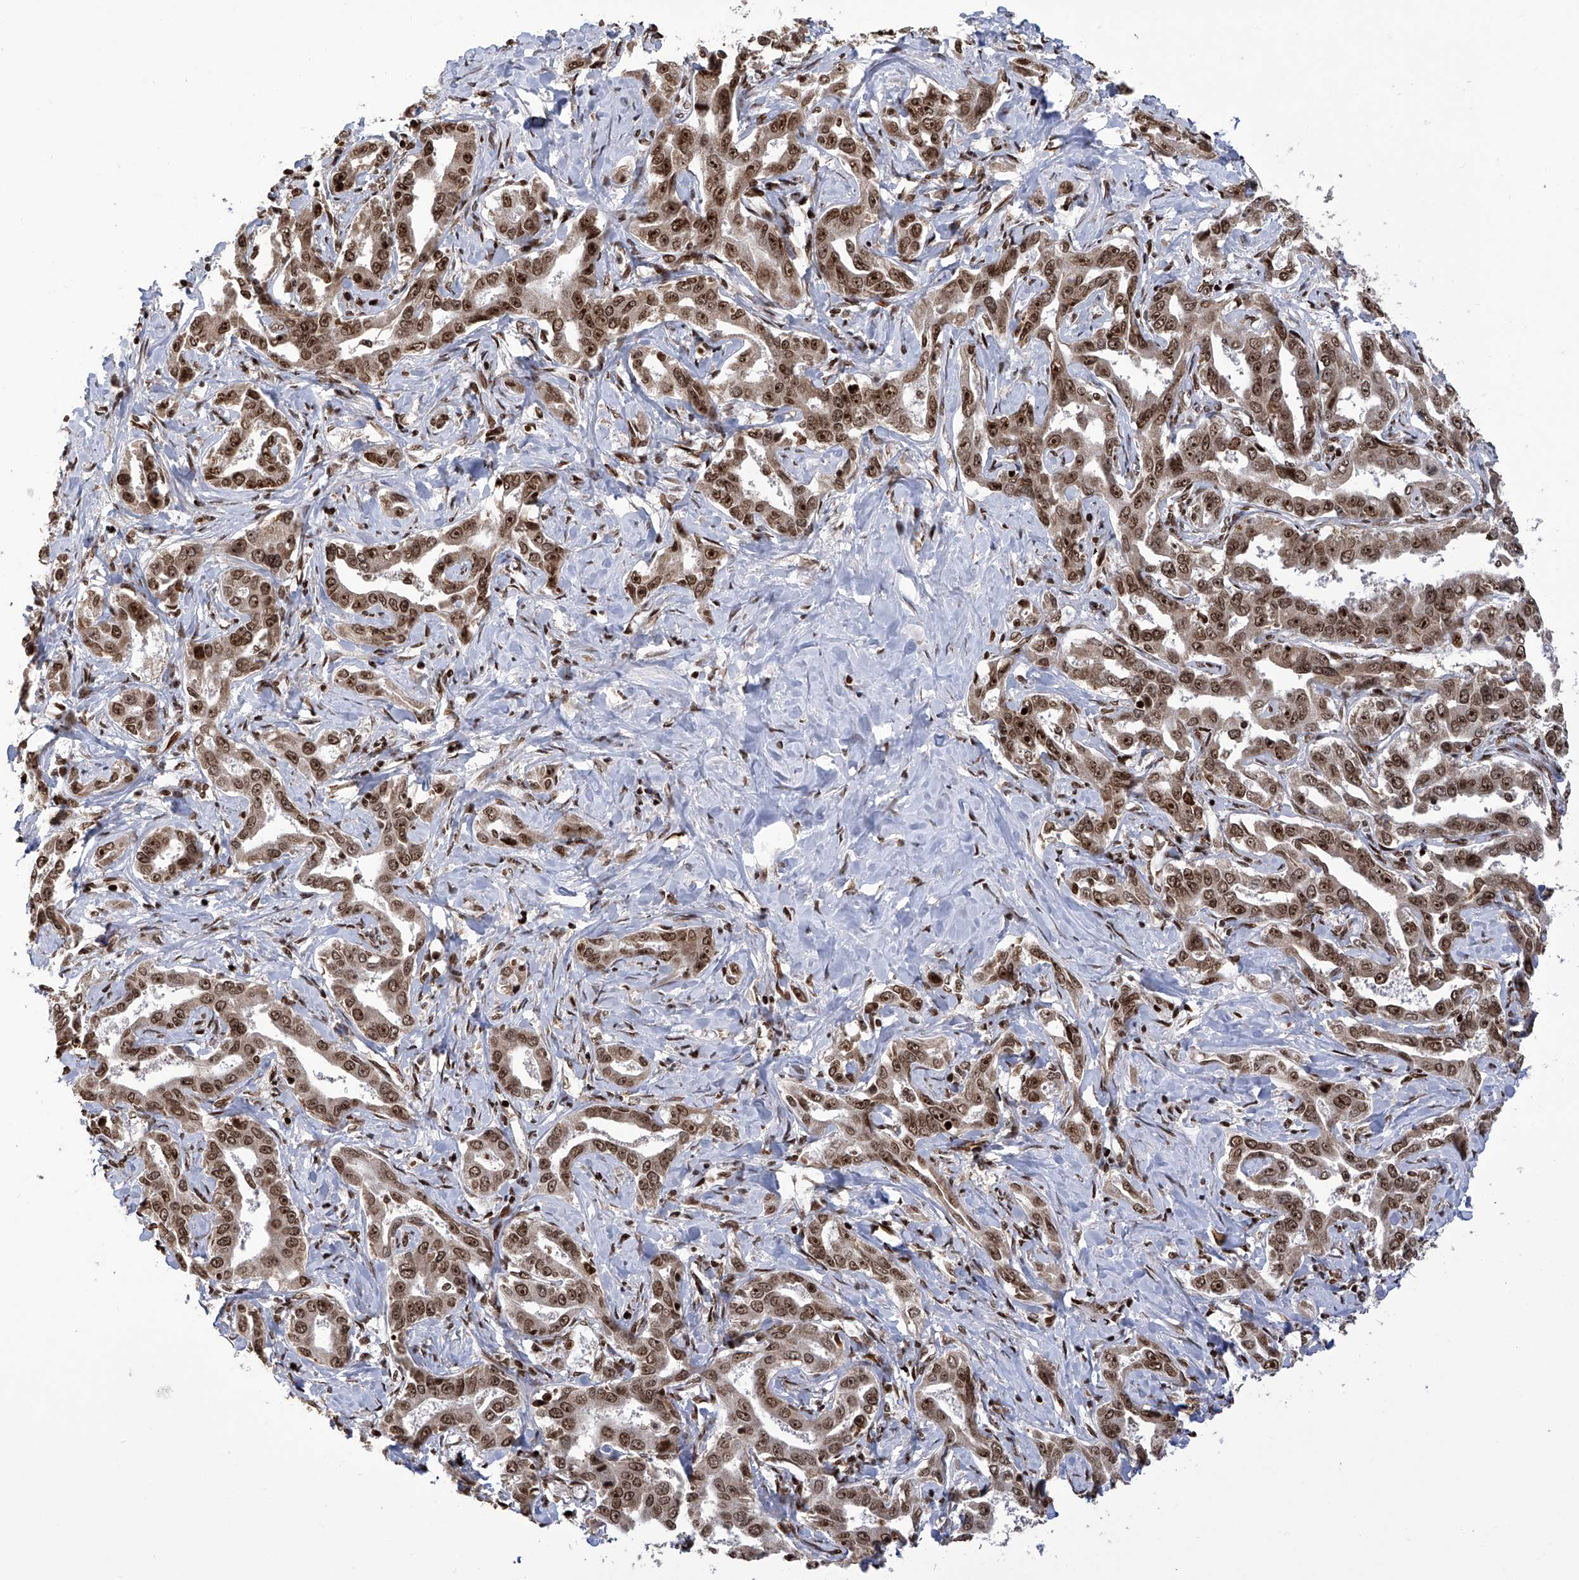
{"staining": {"intensity": "strong", "quantity": ">75%", "location": "cytoplasmic/membranous,nuclear"}, "tissue": "liver cancer", "cell_type": "Tumor cells", "image_type": "cancer", "snomed": [{"axis": "morphology", "description": "Cholangiocarcinoma"}, {"axis": "topography", "description": "Liver"}], "caption": "Cholangiocarcinoma (liver) stained with a brown dye displays strong cytoplasmic/membranous and nuclear positive expression in about >75% of tumor cells.", "gene": "PAK1IP1", "patient": {"sex": "male", "age": 59}}